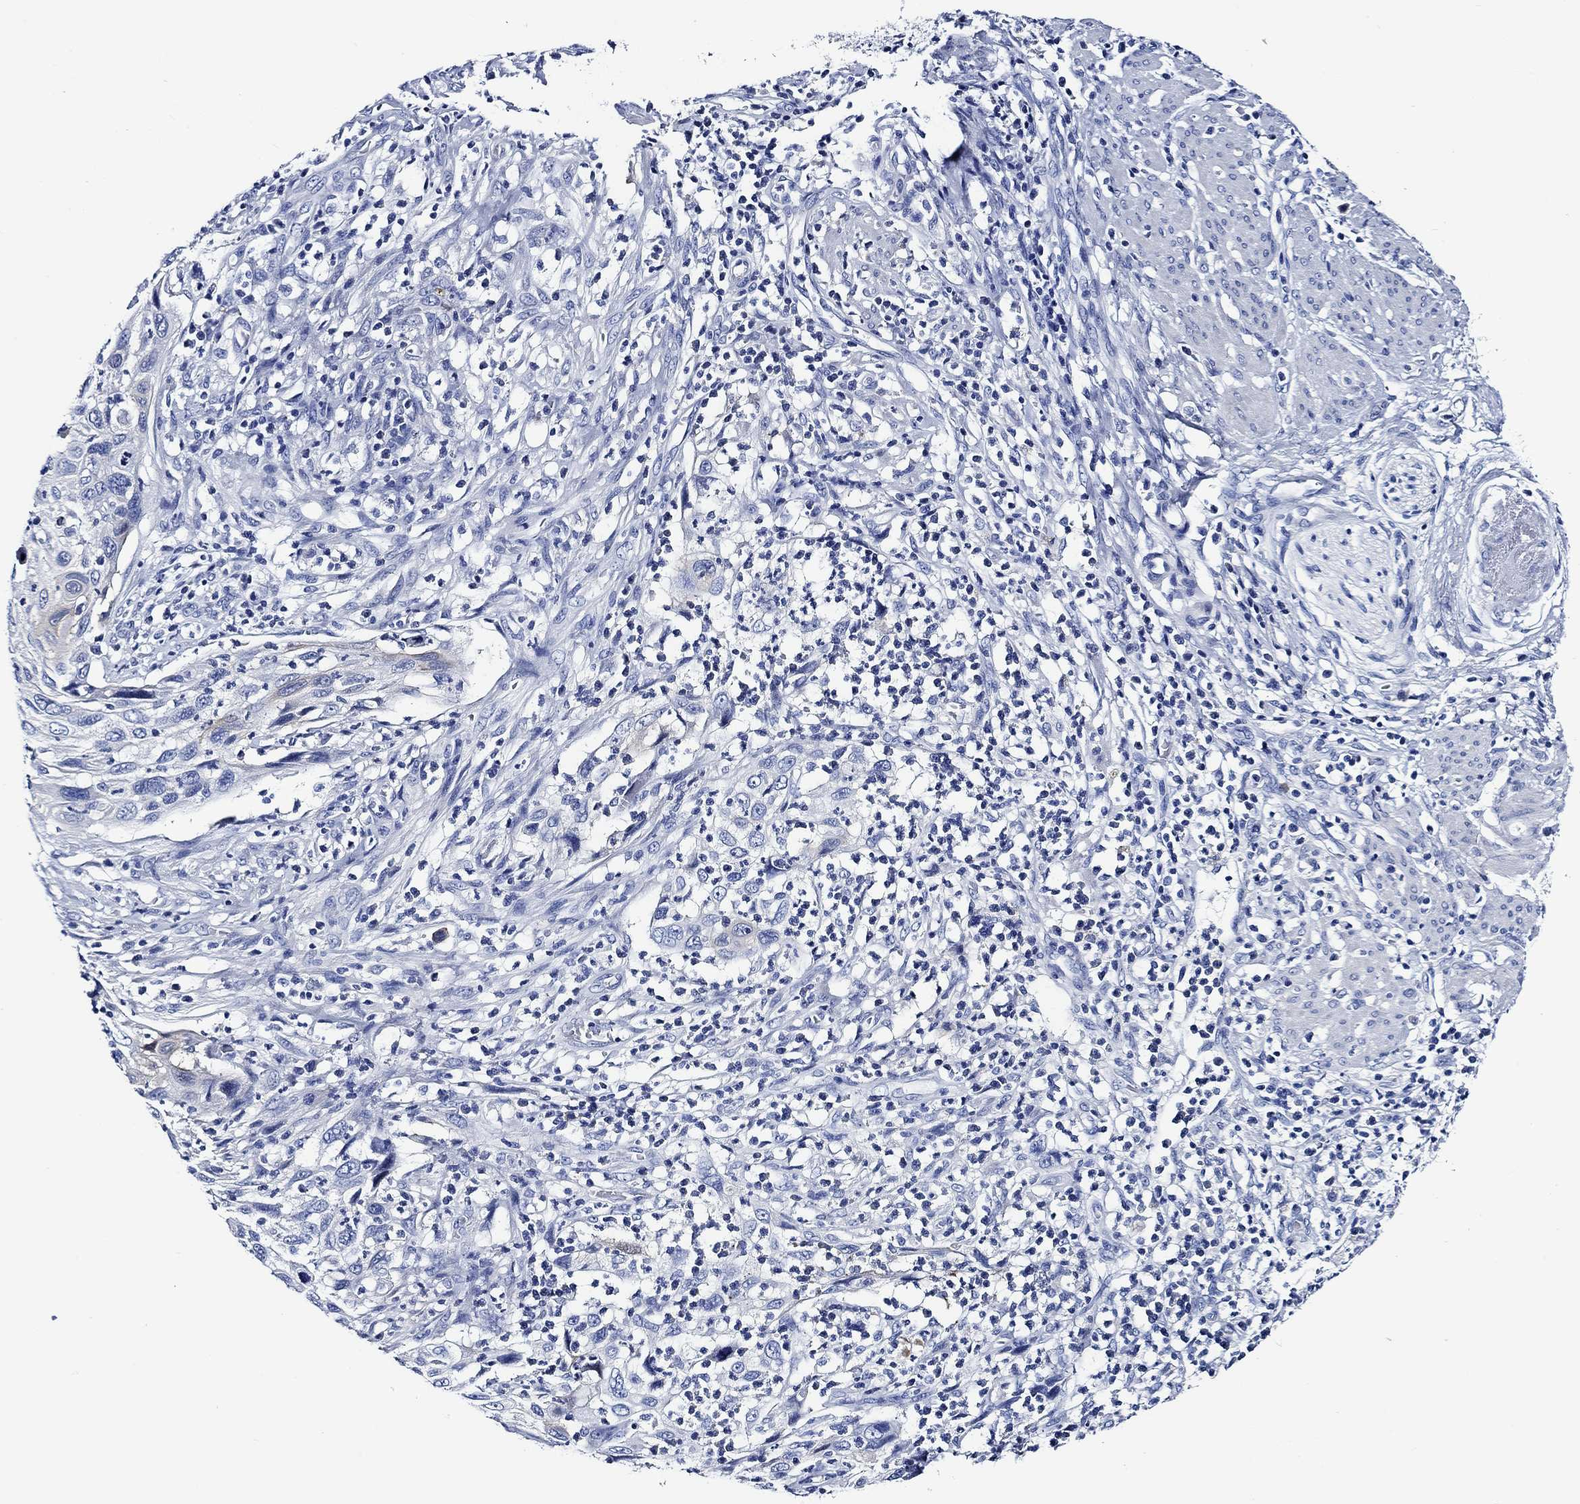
{"staining": {"intensity": "negative", "quantity": "none", "location": "none"}, "tissue": "cervical cancer", "cell_type": "Tumor cells", "image_type": "cancer", "snomed": [{"axis": "morphology", "description": "Squamous cell carcinoma, NOS"}, {"axis": "topography", "description": "Cervix"}], "caption": "Immunohistochemistry of human cervical squamous cell carcinoma displays no staining in tumor cells. The staining was performed using DAB (3,3'-diaminobenzidine) to visualize the protein expression in brown, while the nuclei were stained in blue with hematoxylin (Magnification: 20x).", "gene": "WDR62", "patient": {"sex": "female", "age": 70}}